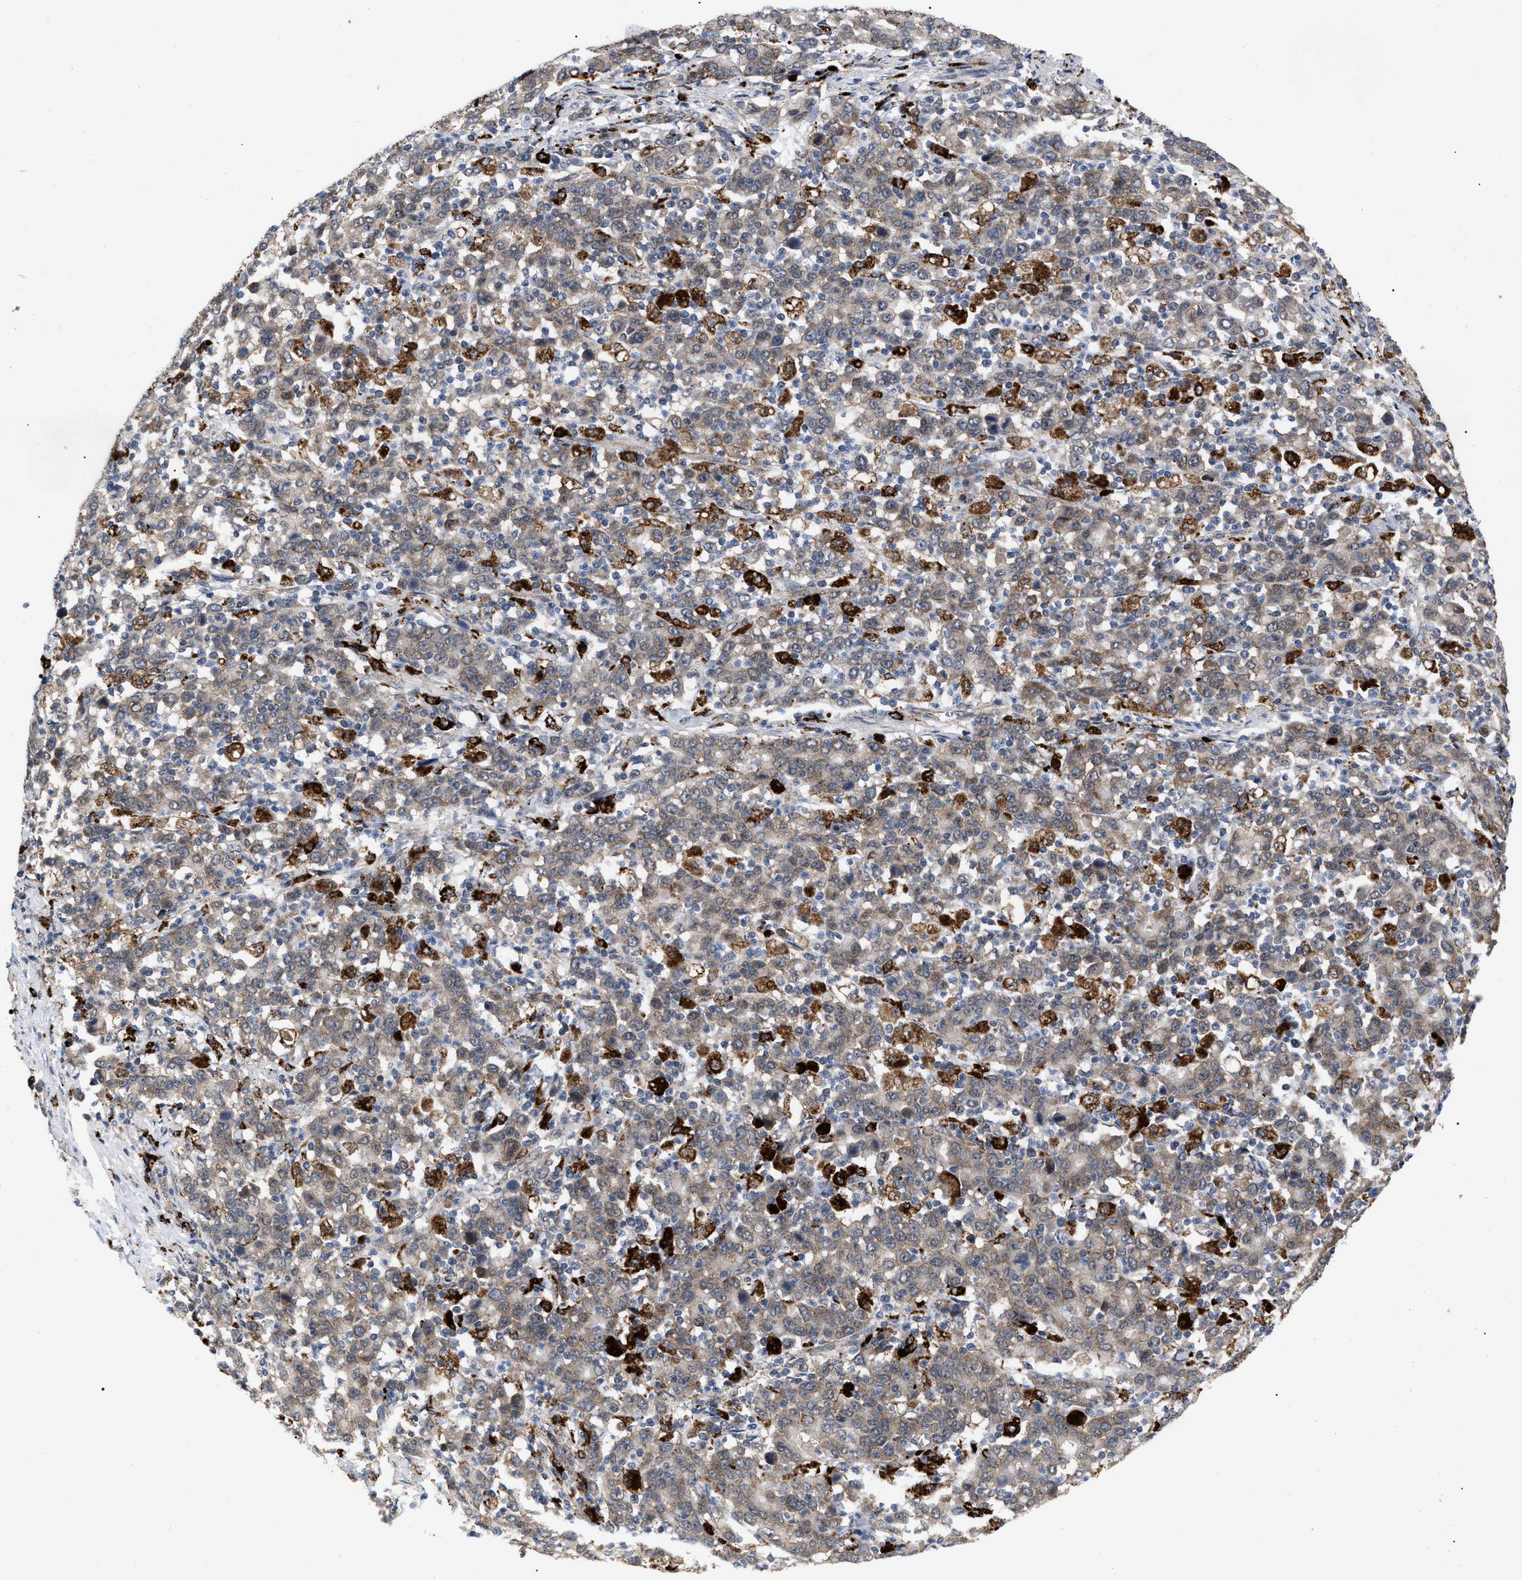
{"staining": {"intensity": "weak", "quantity": ">75%", "location": "cytoplasmic/membranous"}, "tissue": "stomach cancer", "cell_type": "Tumor cells", "image_type": "cancer", "snomed": [{"axis": "morphology", "description": "Adenocarcinoma, NOS"}, {"axis": "topography", "description": "Stomach, upper"}], "caption": "Approximately >75% of tumor cells in stomach adenocarcinoma demonstrate weak cytoplasmic/membranous protein positivity as visualized by brown immunohistochemical staining.", "gene": "UPF1", "patient": {"sex": "male", "age": 69}}